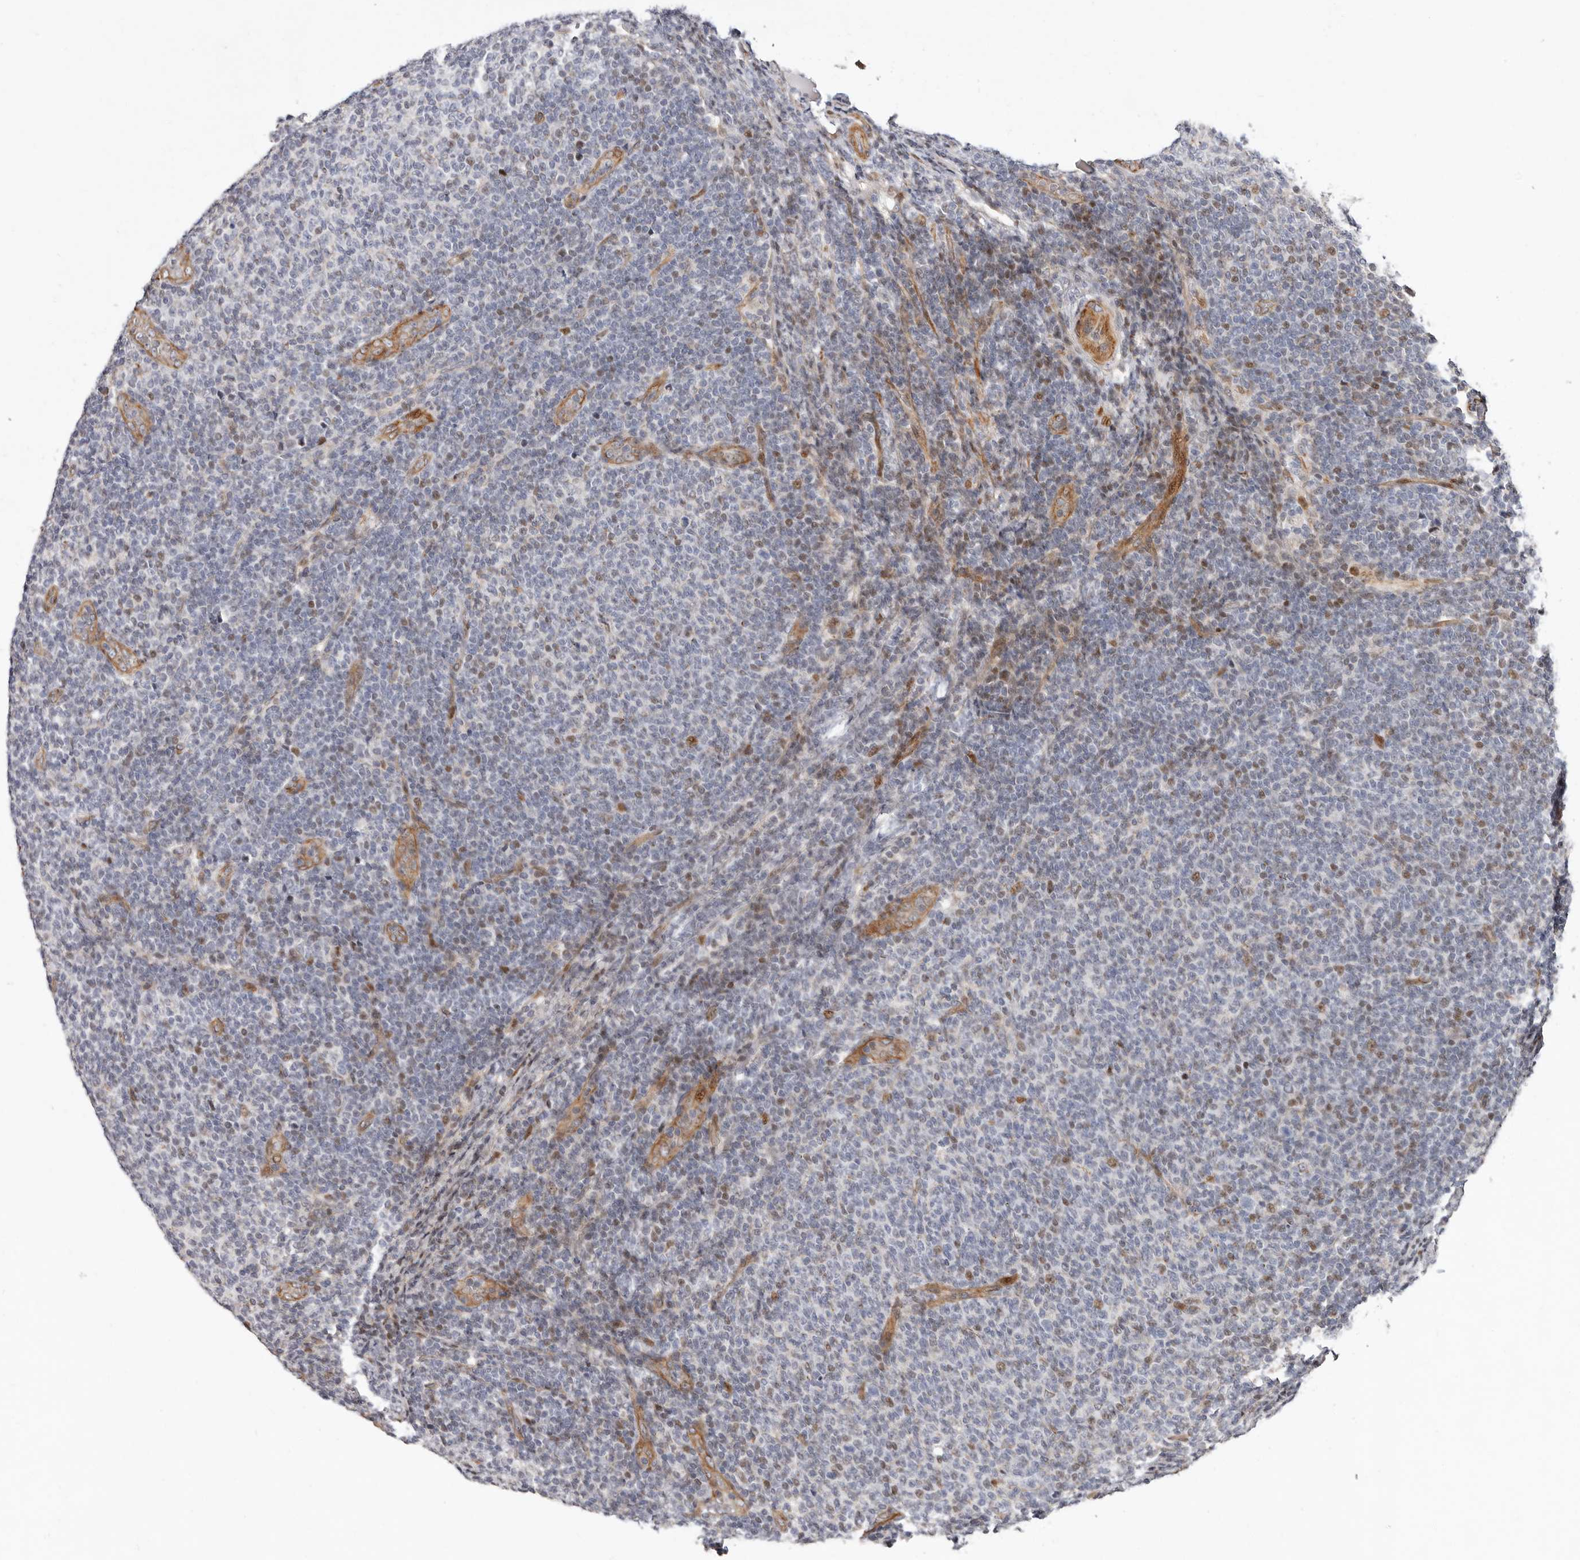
{"staining": {"intensity": "weak", "quantity": "25%-75%", "location": "nuclear"}, "tissue": "lymphoma", "cell_type": "Tumor cells", "image_type": "cancer", "snomed": [{"axis": "morphology", "description": "Malignant lymphoma, non-Hodgkin's type, Low grade"}, {"axis": "topography", "description": "Lymph node"}], "caption": "DAB immunohistochemical staining of human lymphoma reveals weak nuclear protein expression in about 25%-75% of tumor cells.", "gene": "EPHX3", "patient": {"sex": "male", "age": 66}}